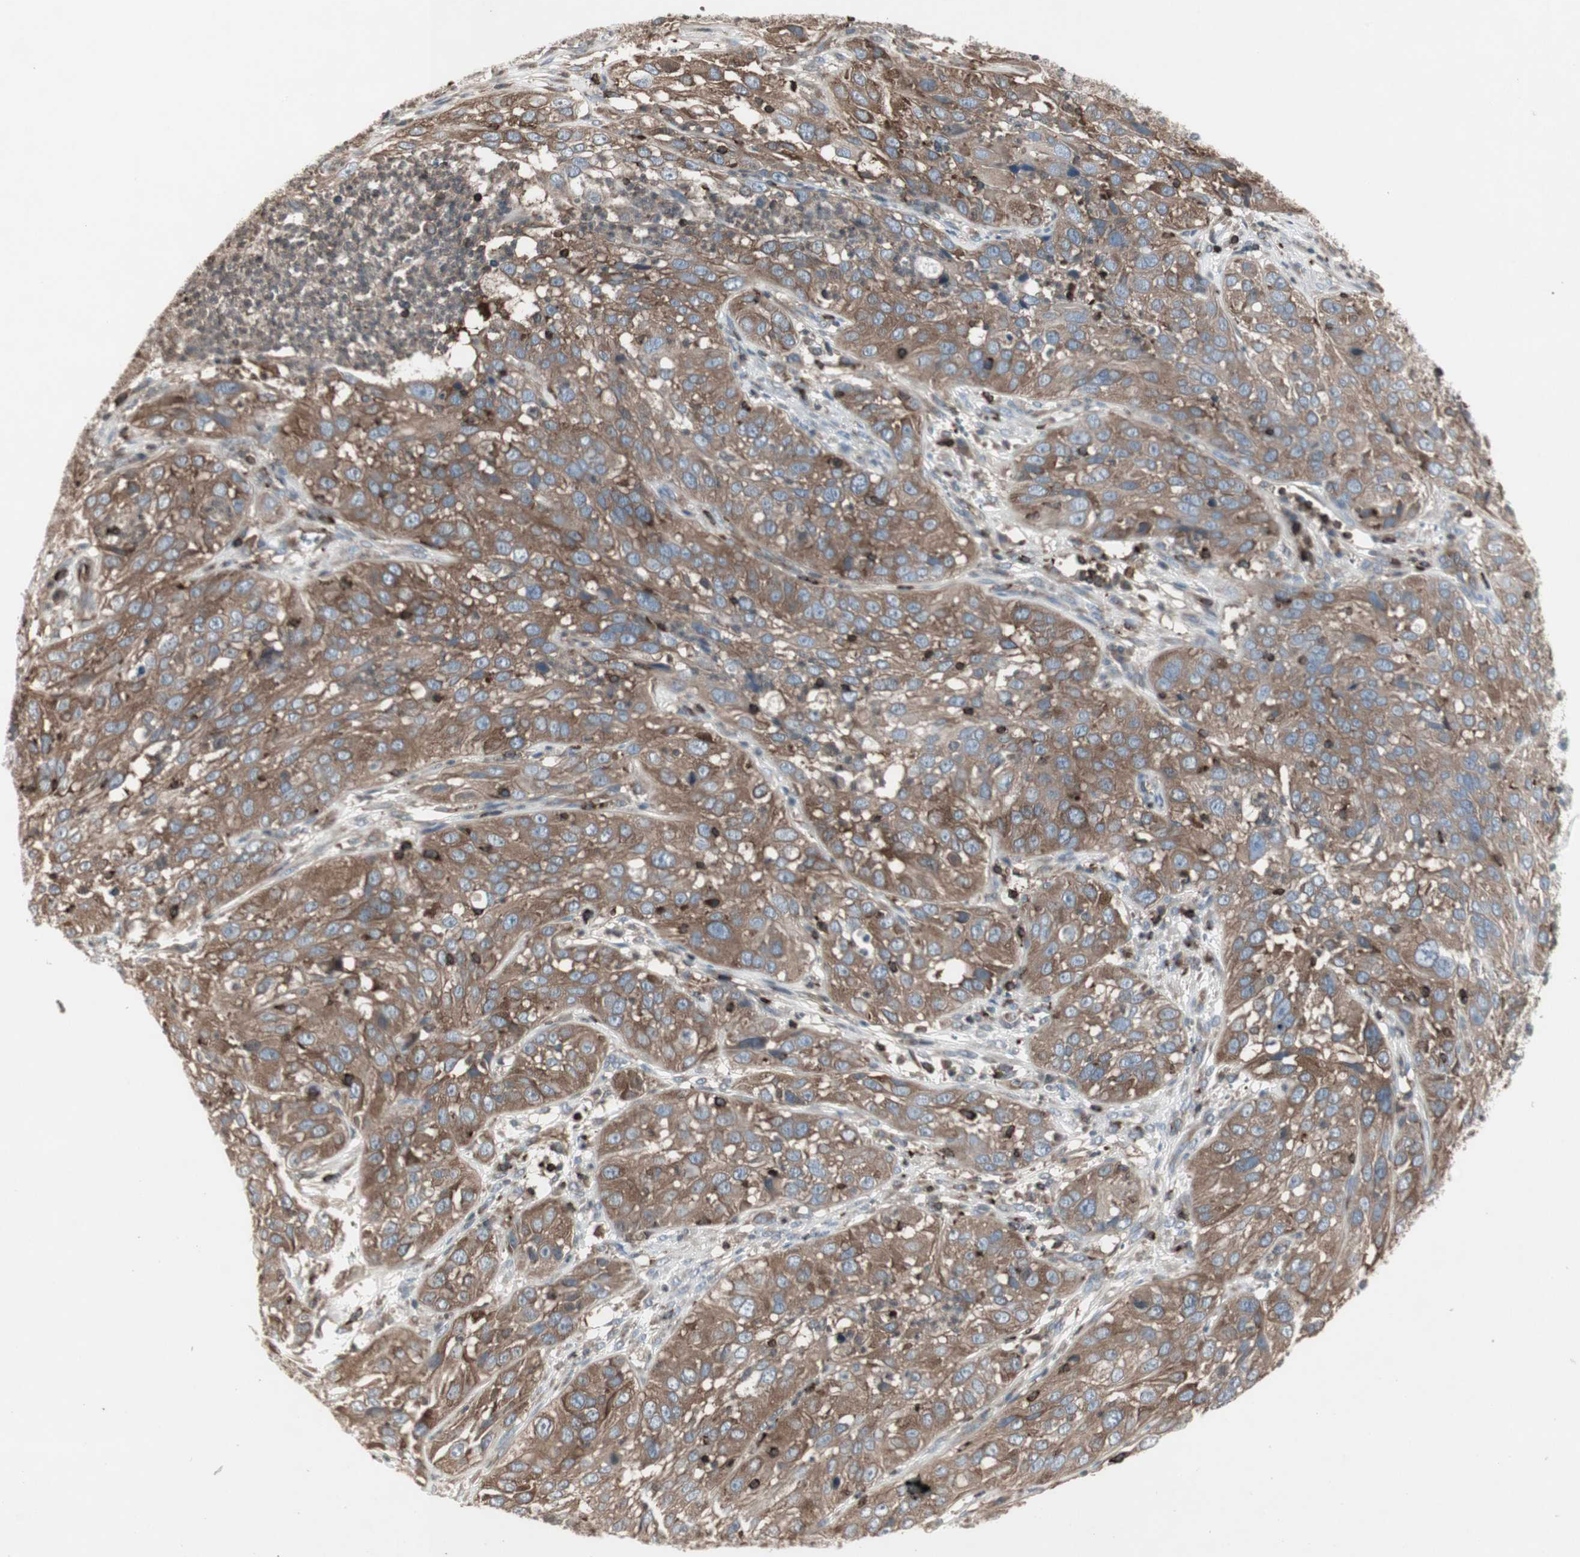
{"staining": {"intensity": "moderate", "quantity": ">75%", "location": "cytoplasmic/membranous"}, "tissue": "cervical cancer", "cell_type": "Tumor cells", "image_type": "cancer", "snomed": [{"axis": "morphology", "description": "Squamous cell carcinoma, NOS"}, {"axis": "topography", "description": "Cervix"}], "caption": "Immunohistochemical staining of cervical cancer (squamous cell carcinoma) displays medium levels of moderate cytoplasmic/membranous positivity in about >75% of tumor cells.", "gene": "ARHGEF1", "patient": {"sex": "female", "age": 32}}